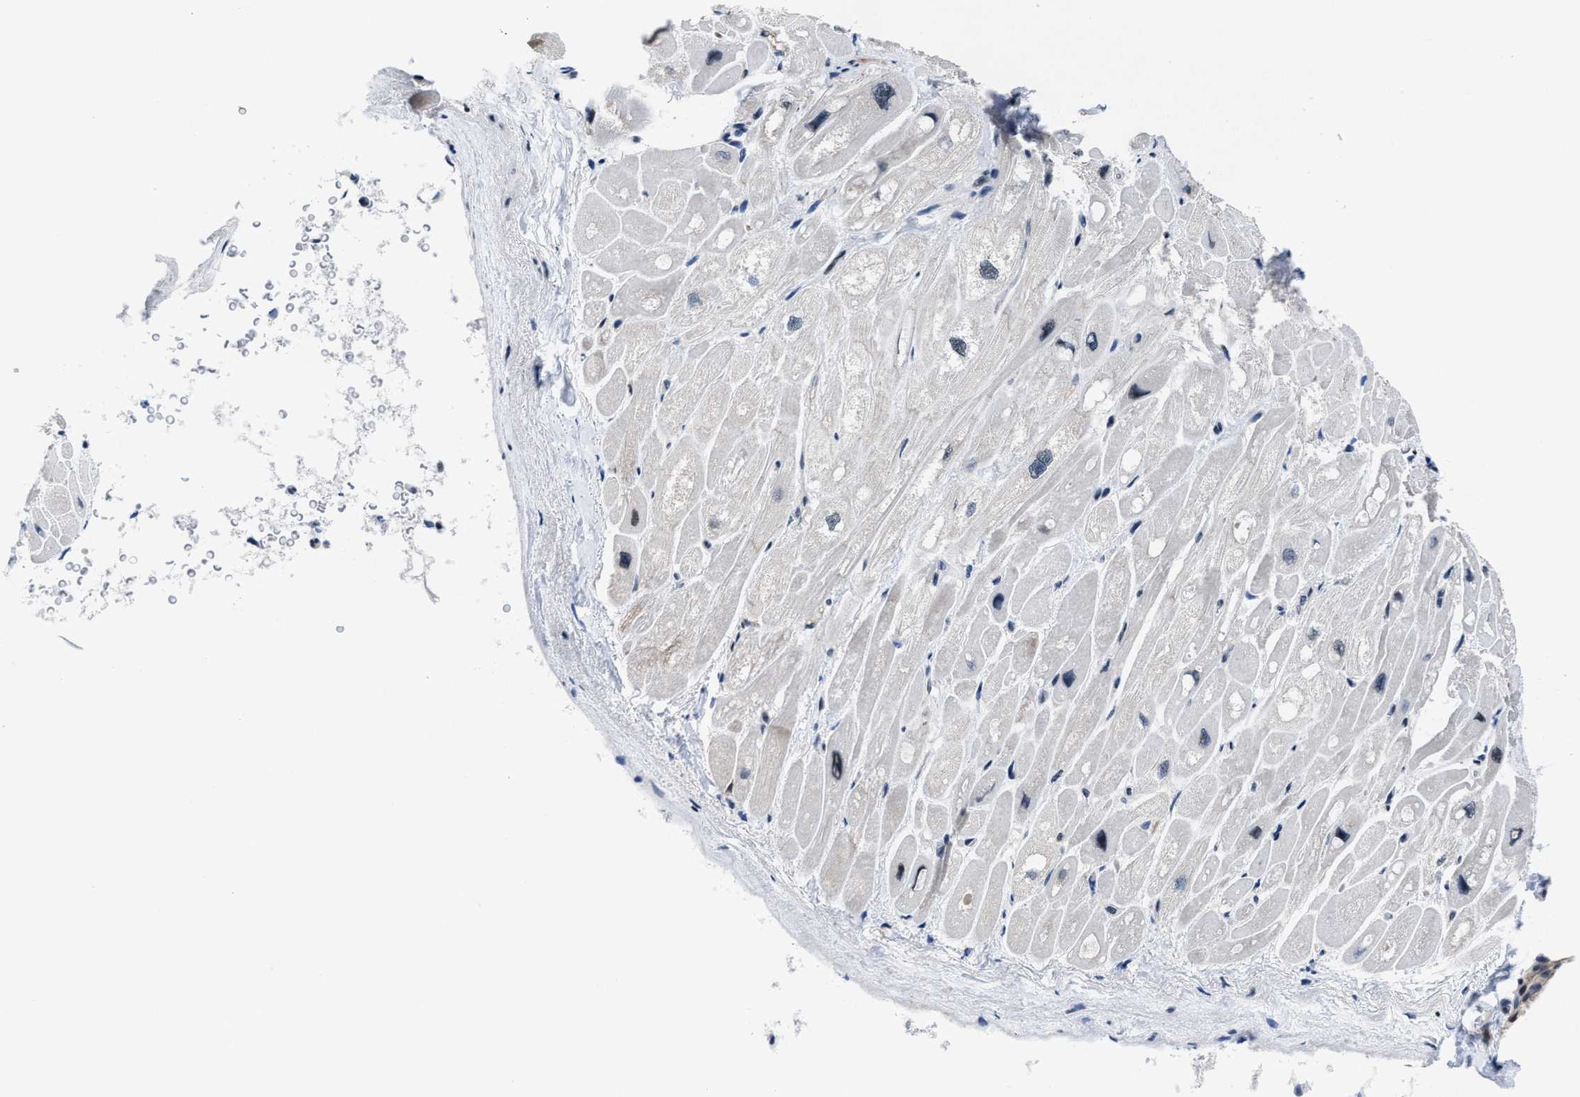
{"staining": {"intensity": "negative", "quantity": "none", "location": "none"}, "tissue": "heart muscle", "cell_type": "Cardiomyocytes", "image_type": "normal", "snomed": [{"axis": "morphology", "description": "Normal tissue, NOS"}, {"axis": "topography", "description": "Heart"}], "caption": "A high-resolution photomicrograph shows immunohistochemistry (IHC) staining of normal heart muscle, which shows no significant expression in cardiomyocytes.", "gene": "MARCKSL1", "patient": {"sex": "male", "age": 49}}